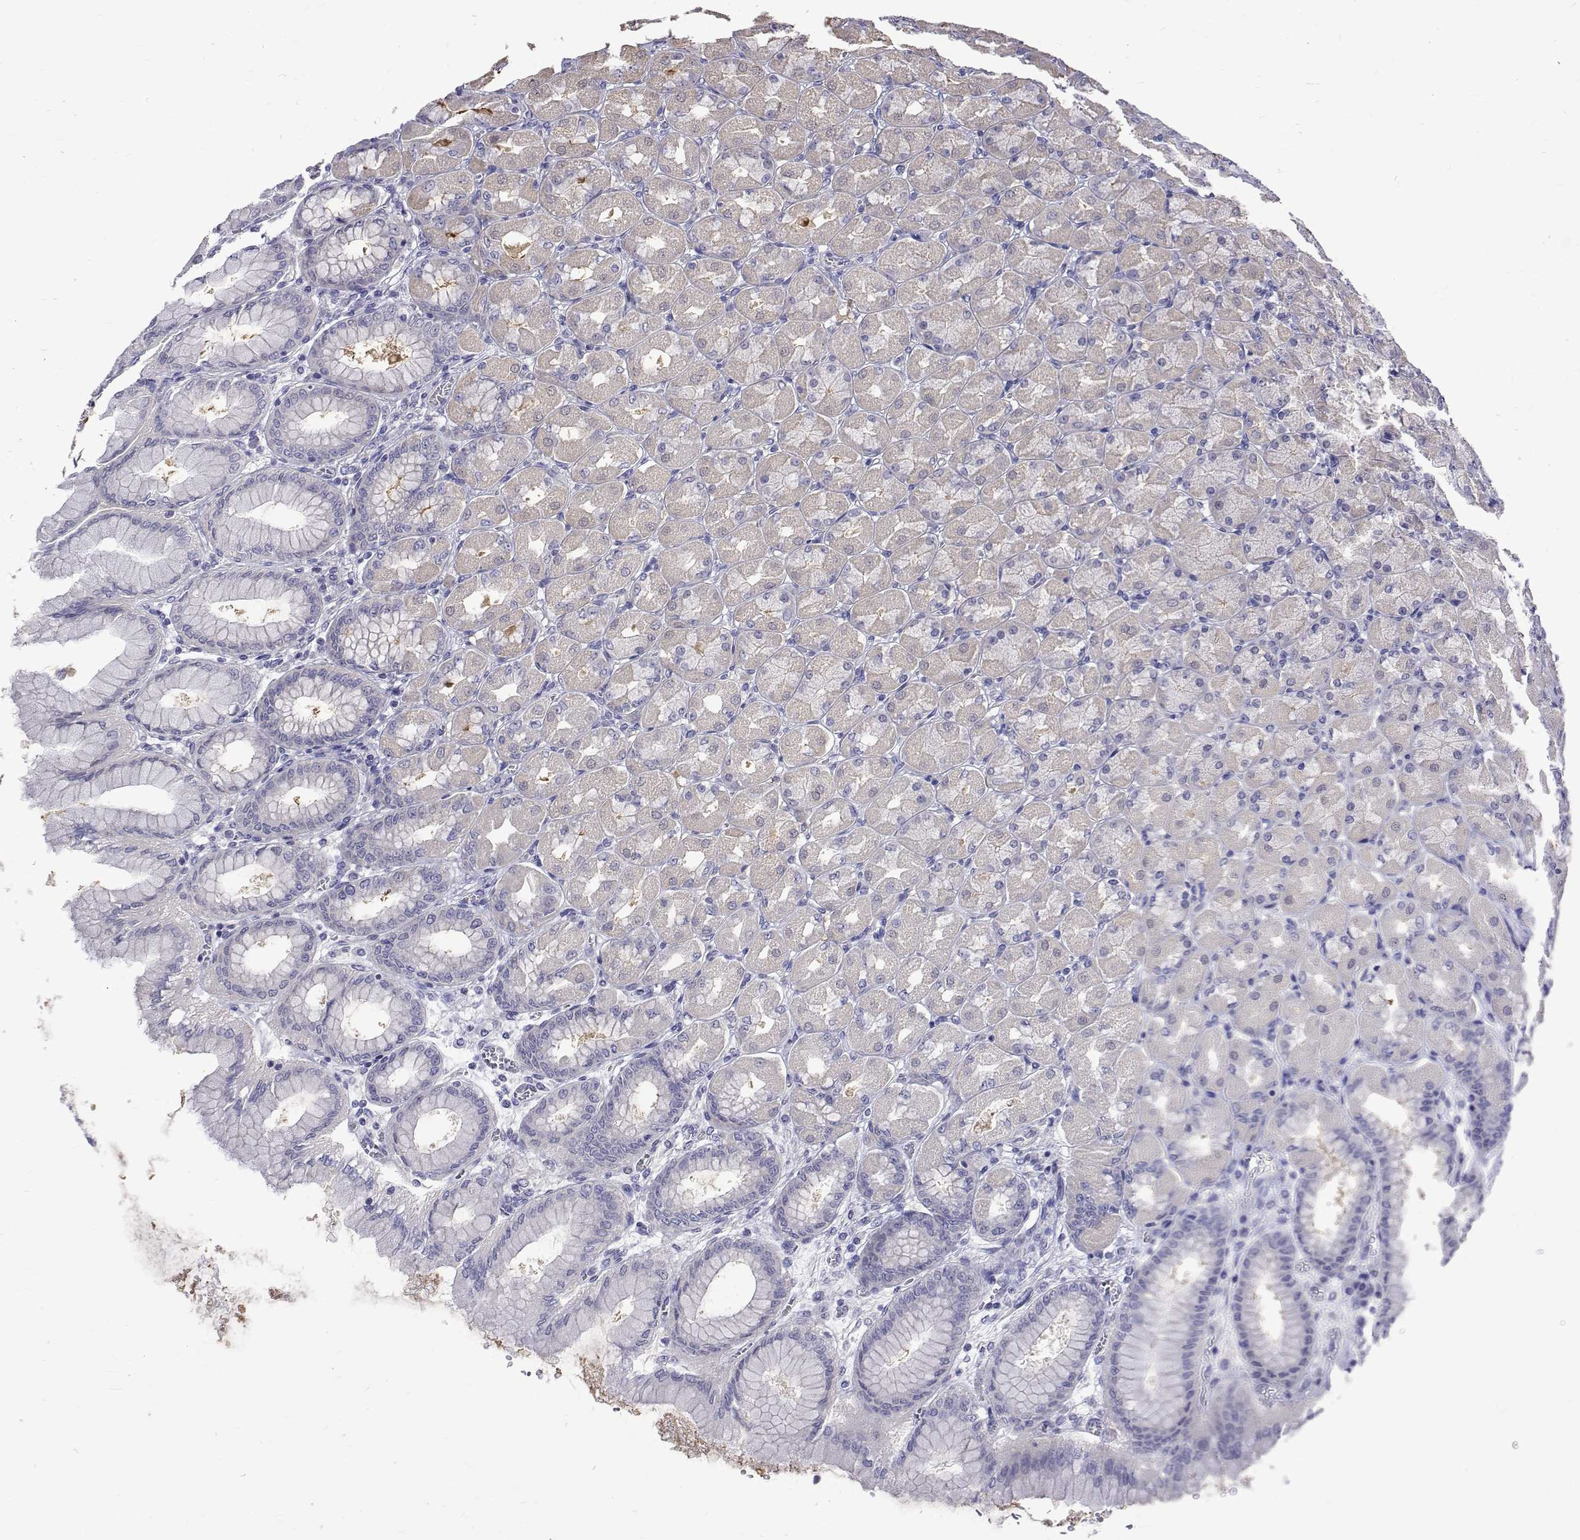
{"staining": {"intensity": "weak", "quantity": "<25%", "location": "cytoplasmic/membranous"}, "tissue": "stomach", "cell_type": "Glandular cells", "image_type": "normal", "snomed": [{"axis": "morphology", "description": "Normal tissue, NOS"}, {"axis": "topography", "description": "Stomach, upper"}], "caption": "IHC micrograph of normal stomach stained for a protein (brown), which demonstrates no positivity in glandular cells.", "gene": "PADI1", "patient": {"sex": "female", "age": 56}}